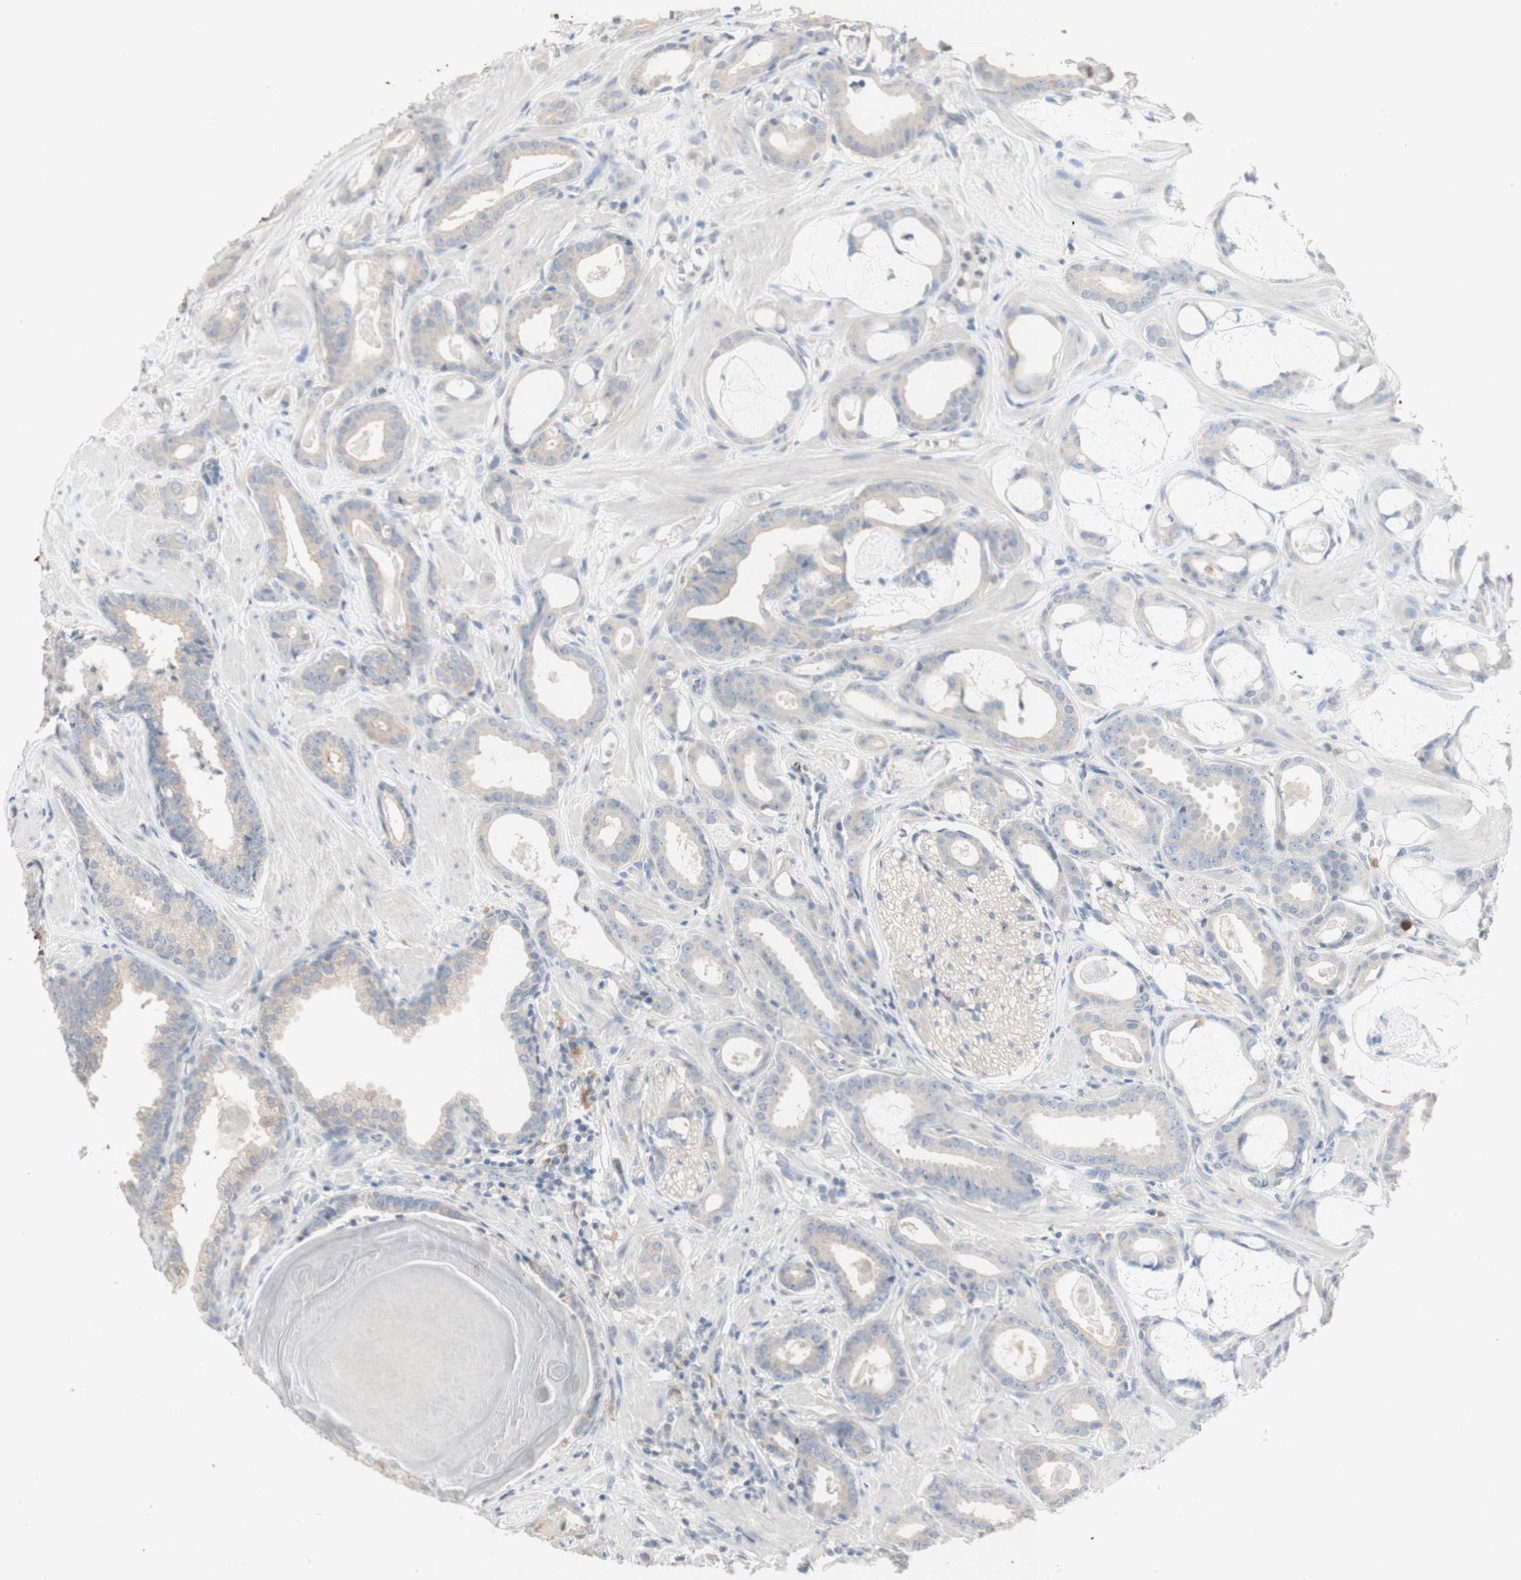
{"staining": {"intensity": "negative", "quantity": "none", "location": "none"}, "tissue": "prostate cancer", "cell_type": "Tumor cells", "image_type": "cancer", "snomed": [{"axis": "morphology", "description": "Adenocarcinoma, Low grade"}, {"axis": "topography", "description": "Prostate"}], "caption": "This is an immunohistochemistry (IHC) image of human low-grade adenocarcinoma (prostate). There is no staining in tumor cells.", "gene": "ATP6V1B1", "patient": {"sex": "male", "age": 53}}